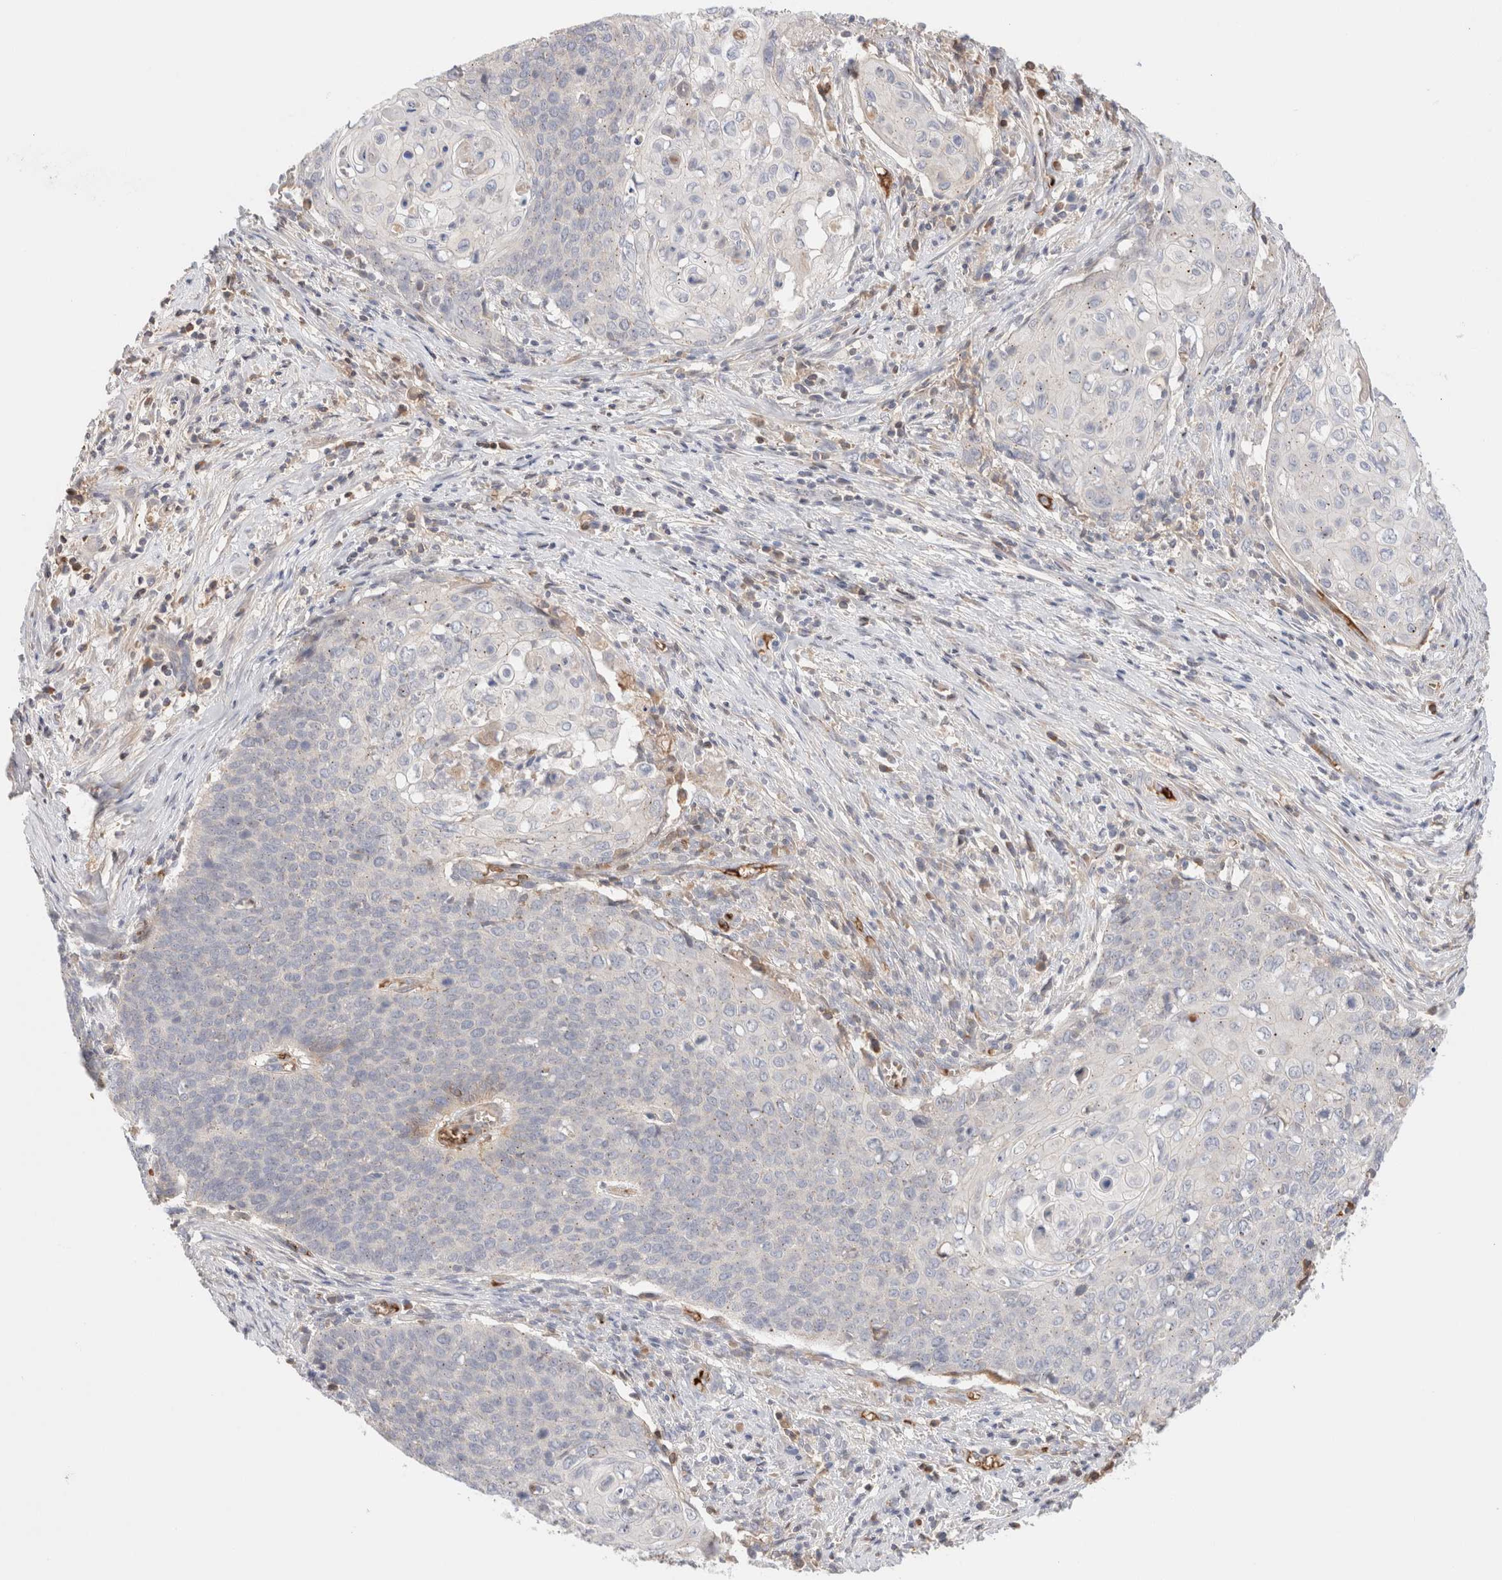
{"staining": {"intensity": "negative", "quantity": "none", "location": "none"}, "tissue": "cervical cancer", "cell_type": "Tumor cells", "image_type": "cancer", "snomed": [{"axis": "morphology", "description": "Squamous cell carcinoma, NOS"}, {"axis": "topography", "description": "Cervix"}], "caption": "This is an immunohistochemistry (IHC) micrograph of cervical cancer (squamous cell carcinoma). There is no expression in tumor cells.", "gene": "MST1", "patient": {"sex": "female", "age": 39}}